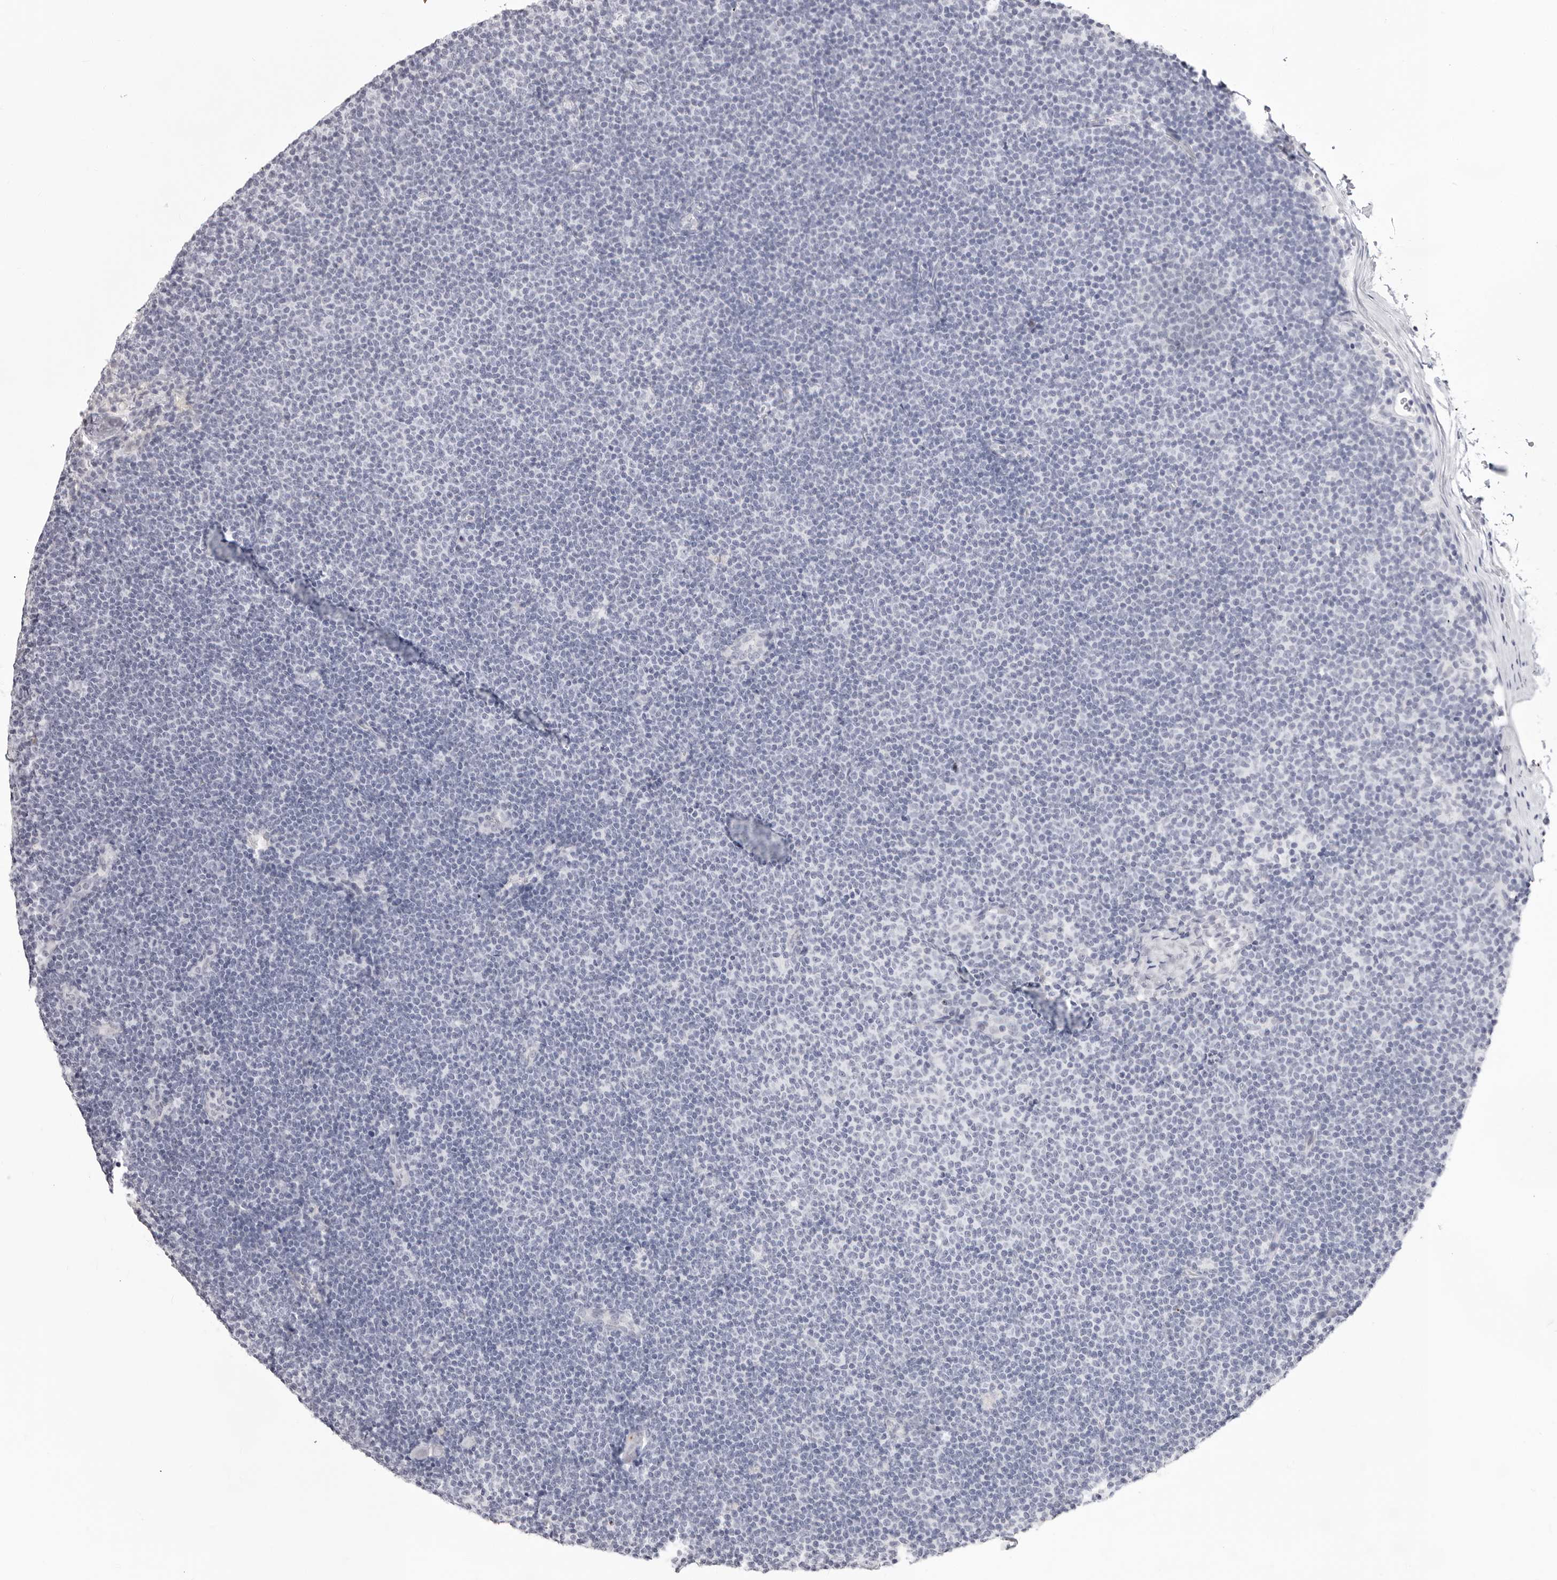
{"staining": {"intensity": "negative", "quantity": "none", "location": "none"}, "tissue": "lymphoma", "cell_type": "Tumor cells", "image_type": "cancer", "snomed": [{"axis": "morphology", "description": "Malignant lymphoma, non-Hodgkin's type, Low grade"}, {"axis": "topography", "description": "Lymph node"}], "caption": "The image shows no significant expression in tumor cells of malignant lymphoma, non-Hodgkin's type (low-grade).", "gene": "INSL3", "patient": {"sex": "female", "age": 53}}